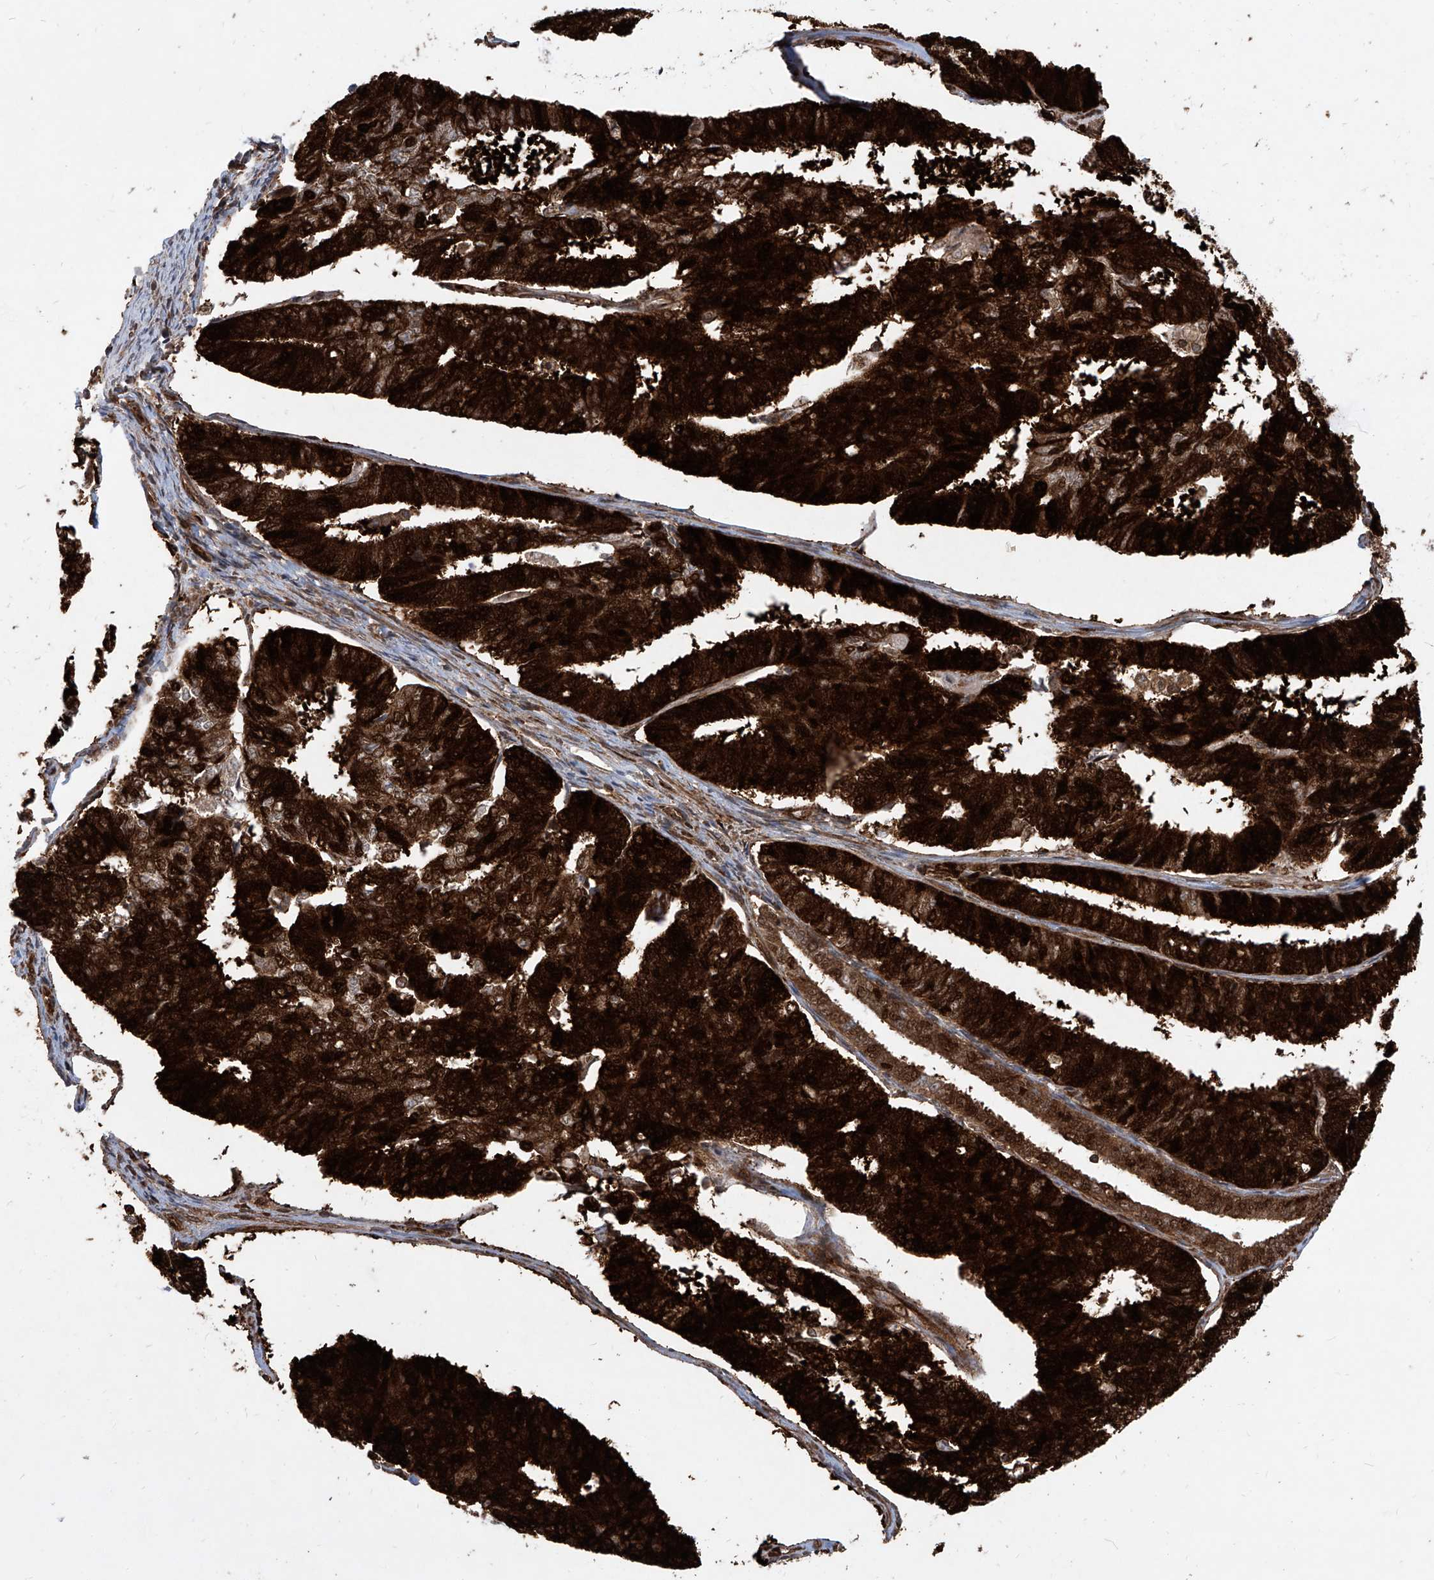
{"staining": {"intensity": "strong", "quantity": ">75%", "location": "cytoplasmic/membranous,nuclear"}, "tissue": "endometrial cancer", "cell_type": "Tumor cells", "image_type": "cancer", "snomed": [{"axis": "morphology", "description": "Adenocarcinoma, NOS"}, {"axis": "topography", "description": "Endometrium"}], "caption": "Endometrial cancer (adenocarcinoma) stained for a protein (brown) displays strong cytoplasmic/membranous and nuclear positive expression in about >75% of tumor cells.", "gene": "MAGED2", "patient": {"sex": "female", "age": 70}}